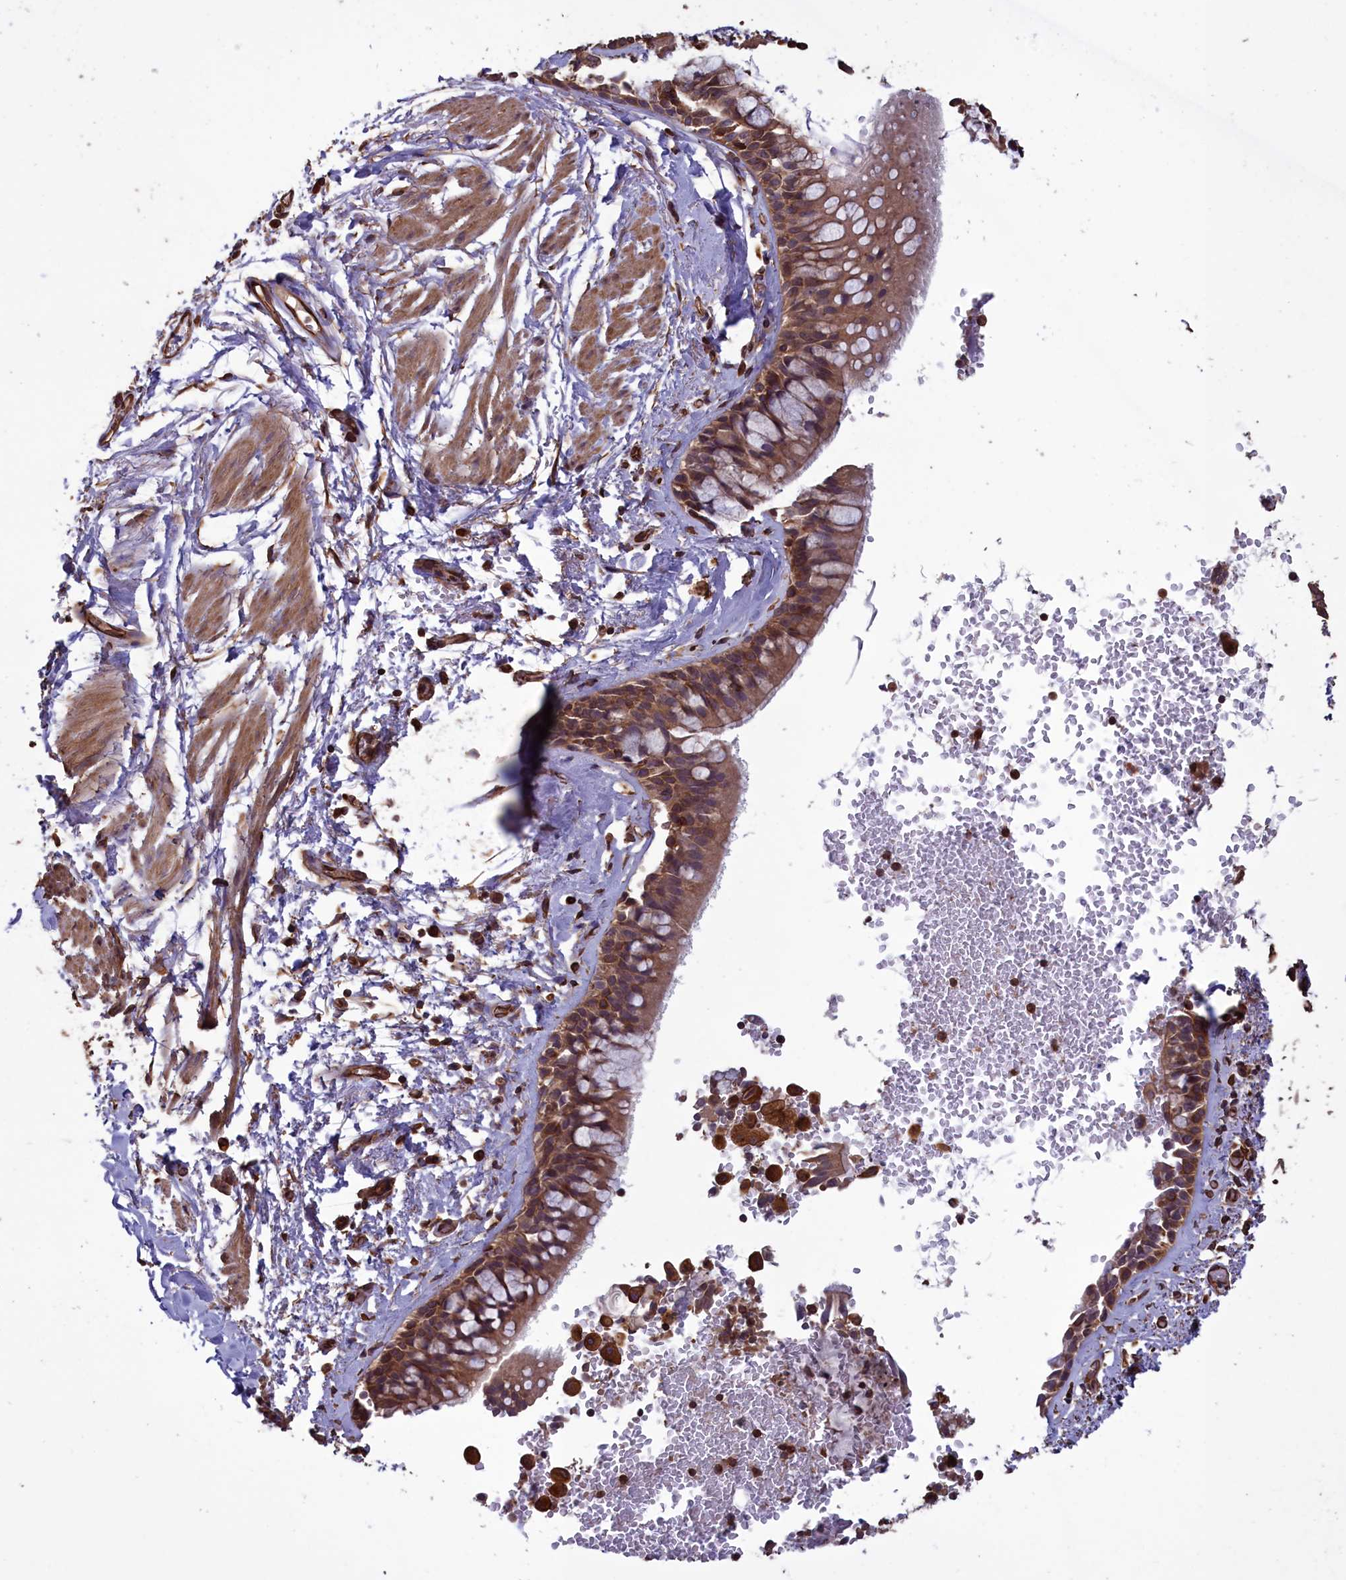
{"staining": {"intensity": "moderate", "quantity": ">75%", "location": "cytoplasmic/membranous"}, "tissue": "bronchus", "cell_type": "Respiratory epithelial cells", "image_type": "normal", "snomed": [{"axis": "morphology", "description": "Normal tissue, NOS"}, {"axis": "morphology", "description": "Inflammation, NOS"}, {"axis": "topography", "description": "Cartilage tissue"}, {"axis": "topography", "description": "Bronchus"}, {"axis": "topography", "description": "Lung"}], "caption": "Approximately >75% of respiratory epithelial cells in normal bronchus reveal moderate cytoplasmic/membranous protein positivity as visualized by brown immunohistochemical staining.", "gene": "DAPK3", "patient": {"sex": "female", "age": 64}}